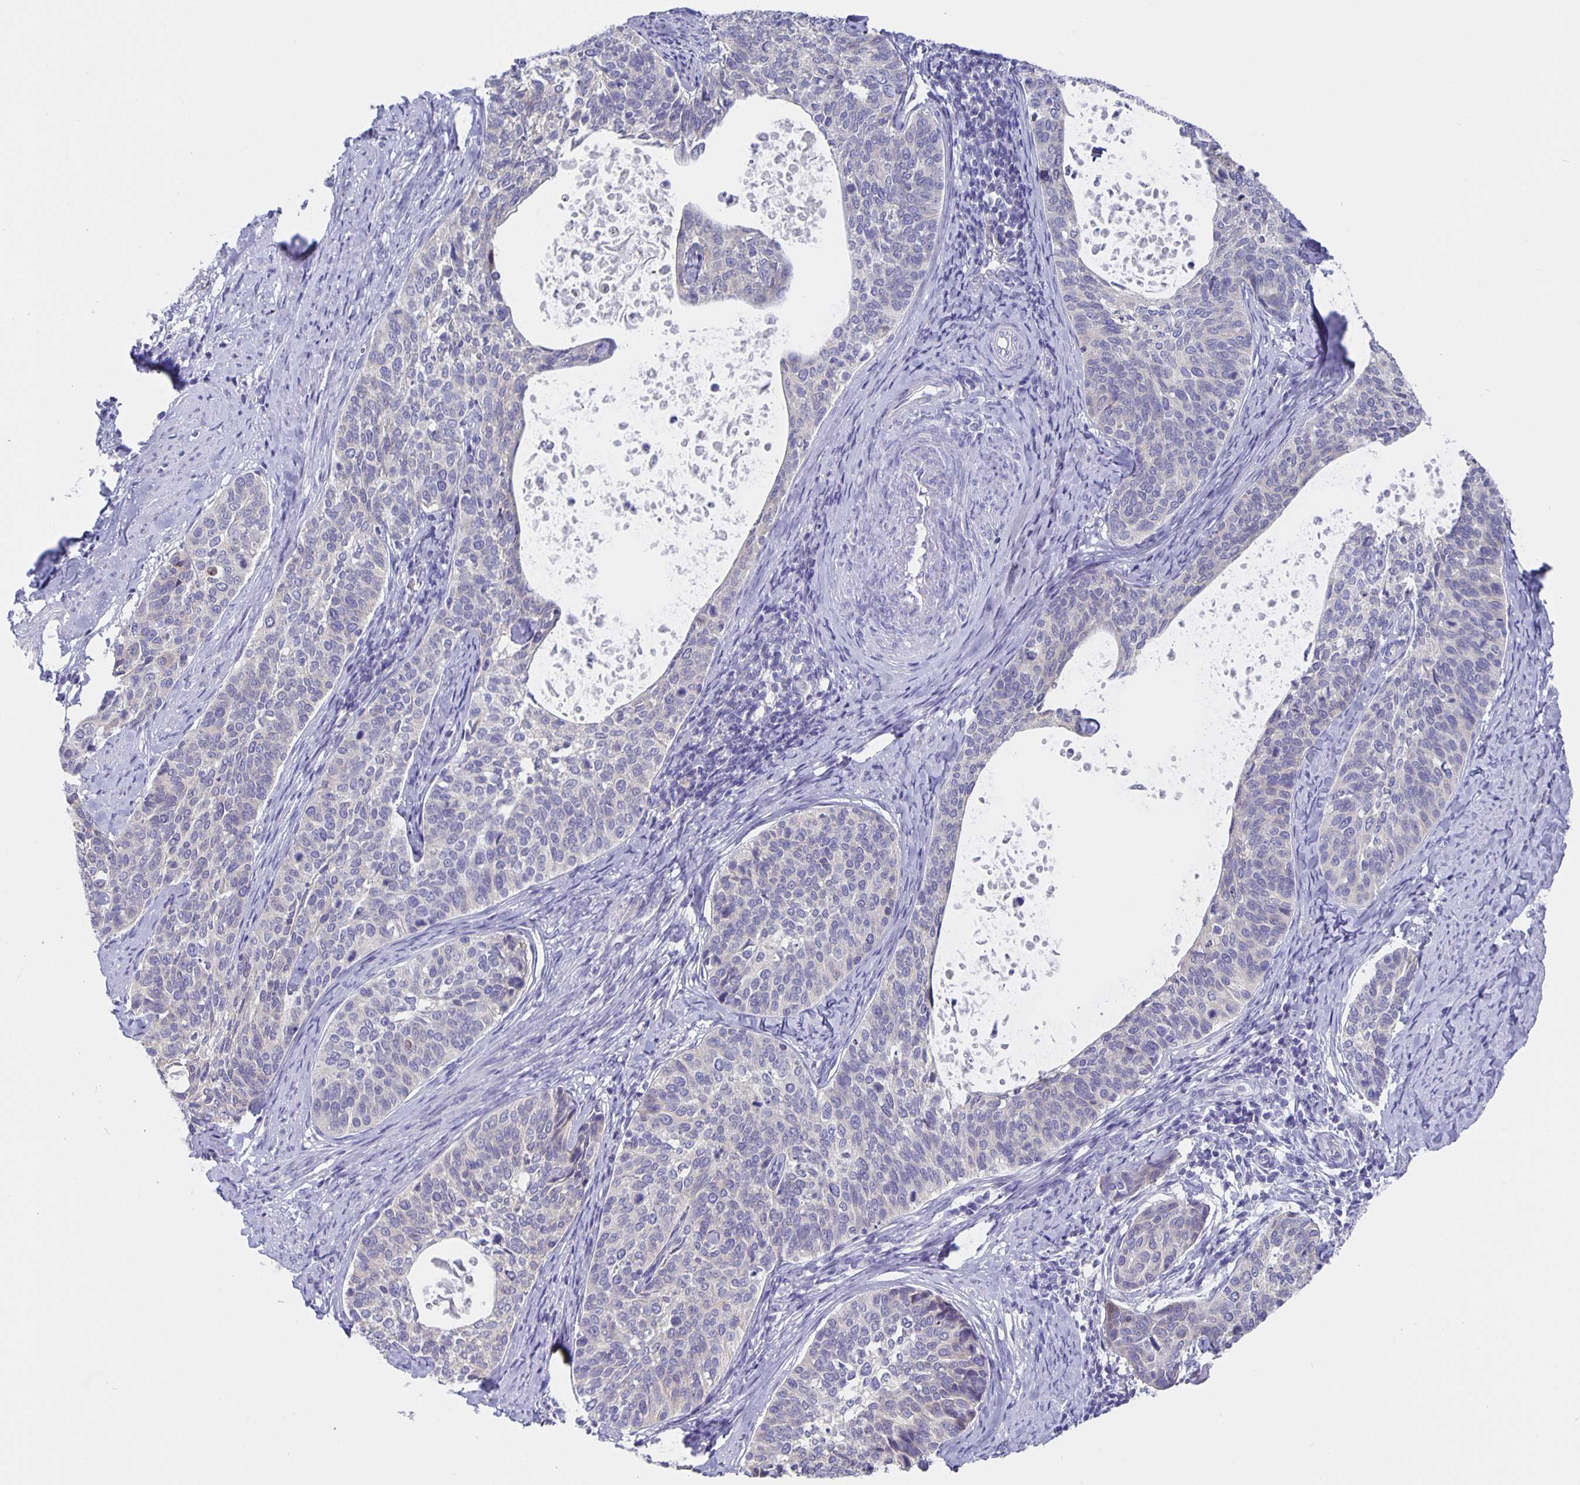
{"staining": {"intensity": "weak", "quantity": "25%-75%", "location": "cytoplasmic/membranous"}, "tissue": "cervical cancer", "cell_type": "Tumor cells", "image_type": "cancer", "snomed": [{"axis": "morphology", "description": "Squamous cell carcinoma, NOS"}, {"axis": "topography", "description": "Cervix"}], "caption": "Protein staining of squamous cell carcinoma (cervical) tissue demonstrates weak cytoplasmic/membranous expression in about 25%-75% of tumor cells.", "gene": "CFAP74", "patient": {"sex": "female", "age": 69}}